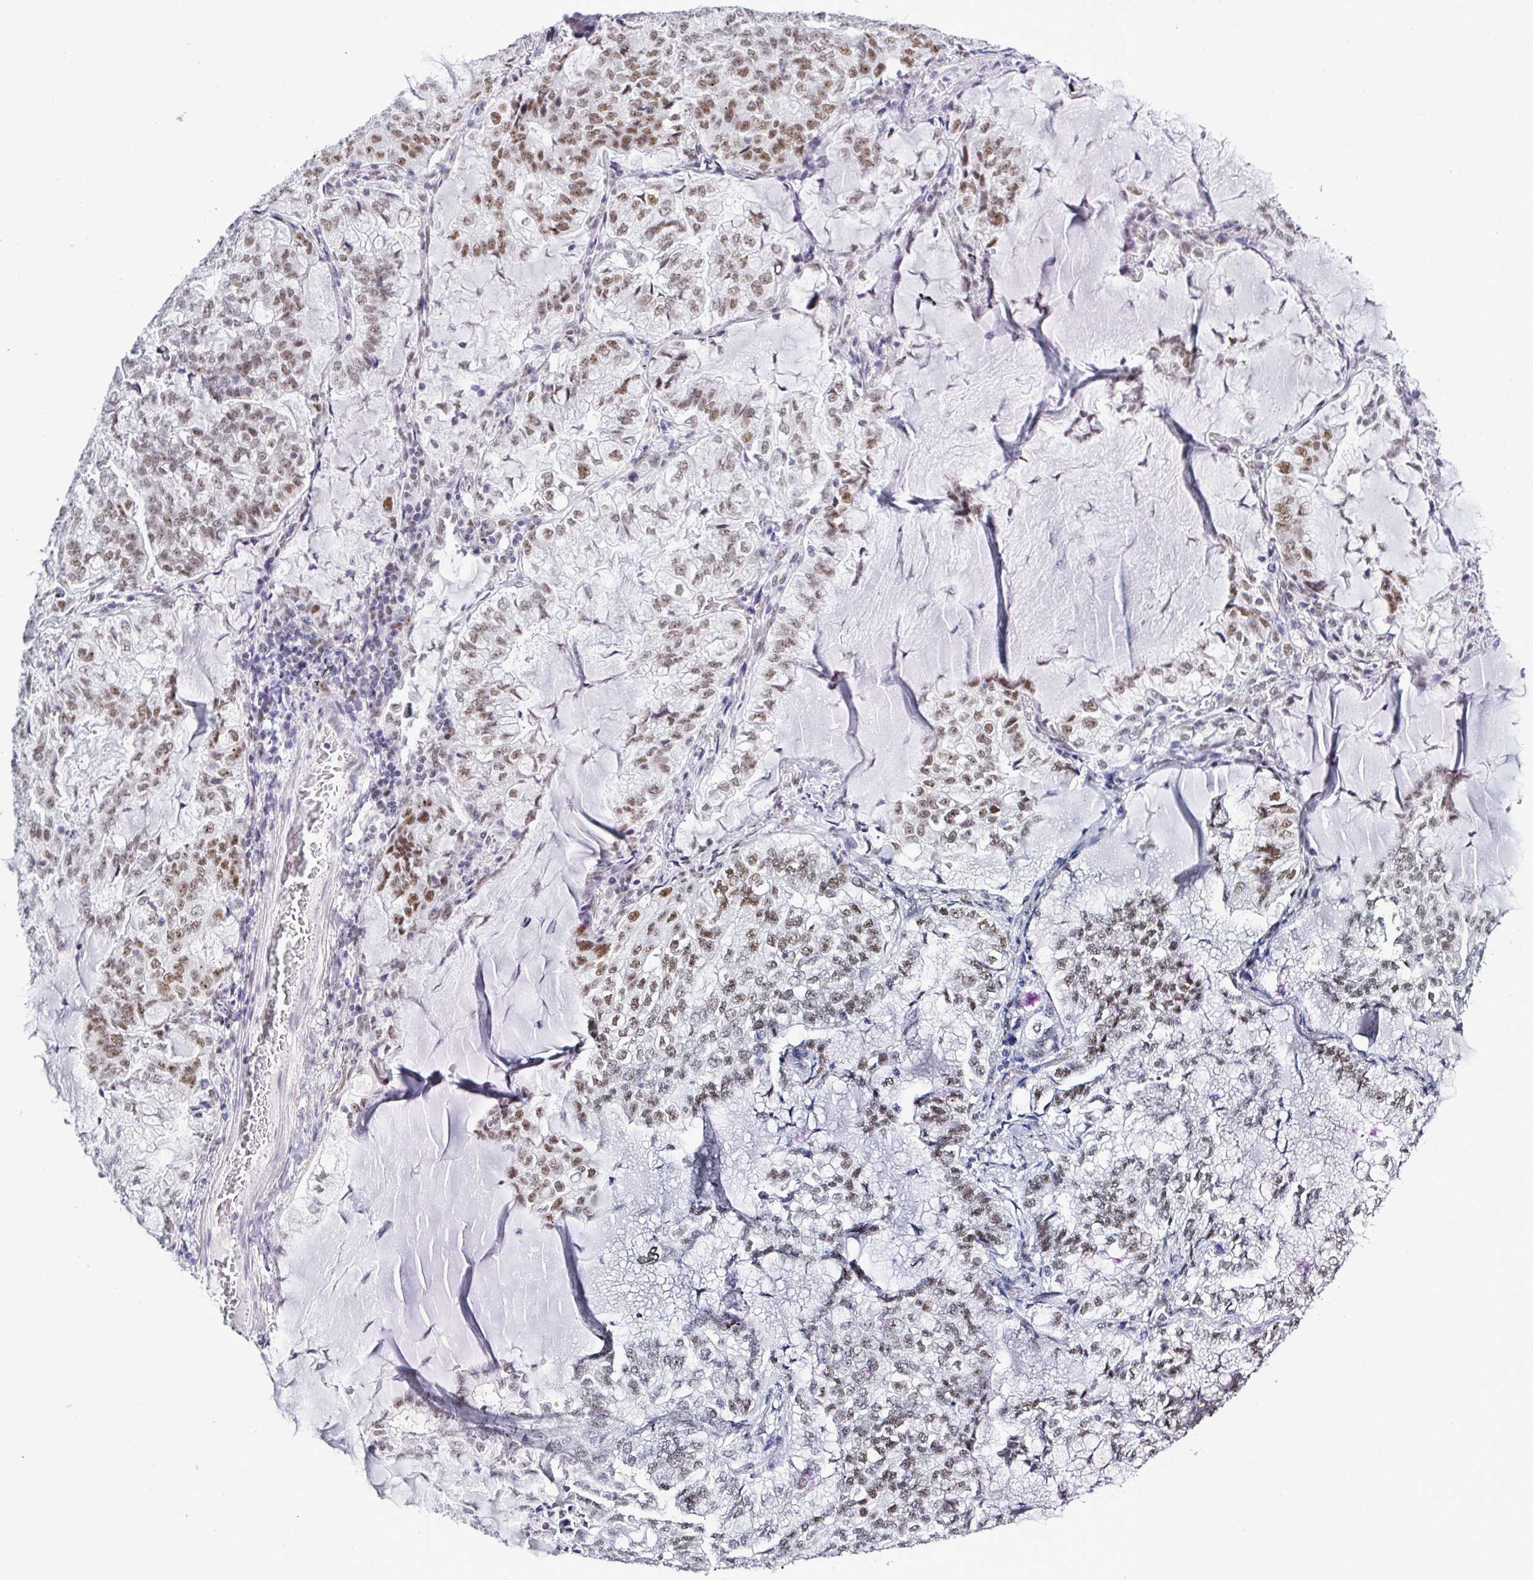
{"staining": {"intensity": "moderate", "quantity": "25%-75%", "location": "nuclear"}, "tissue": "lung cancer", "cell_type": "Tumor cells", "image_type": "cancer", "snomed": [{"axis": "morphology", "description": "Adenocarcinoma, NOS"}, {"axis": "topography", "description": "Lymph node"}, {"axis": "topography", "description": "Lung"}], "caption": "Approximately 25%-75% of tumor cells in human adenocarcinoma (lung) exhibit moderate nuclear protein staining as visualized by brown immunohistochemical staining.", "gene": "PPP1R10", "patient": {"sex": "male", "age": 66}}